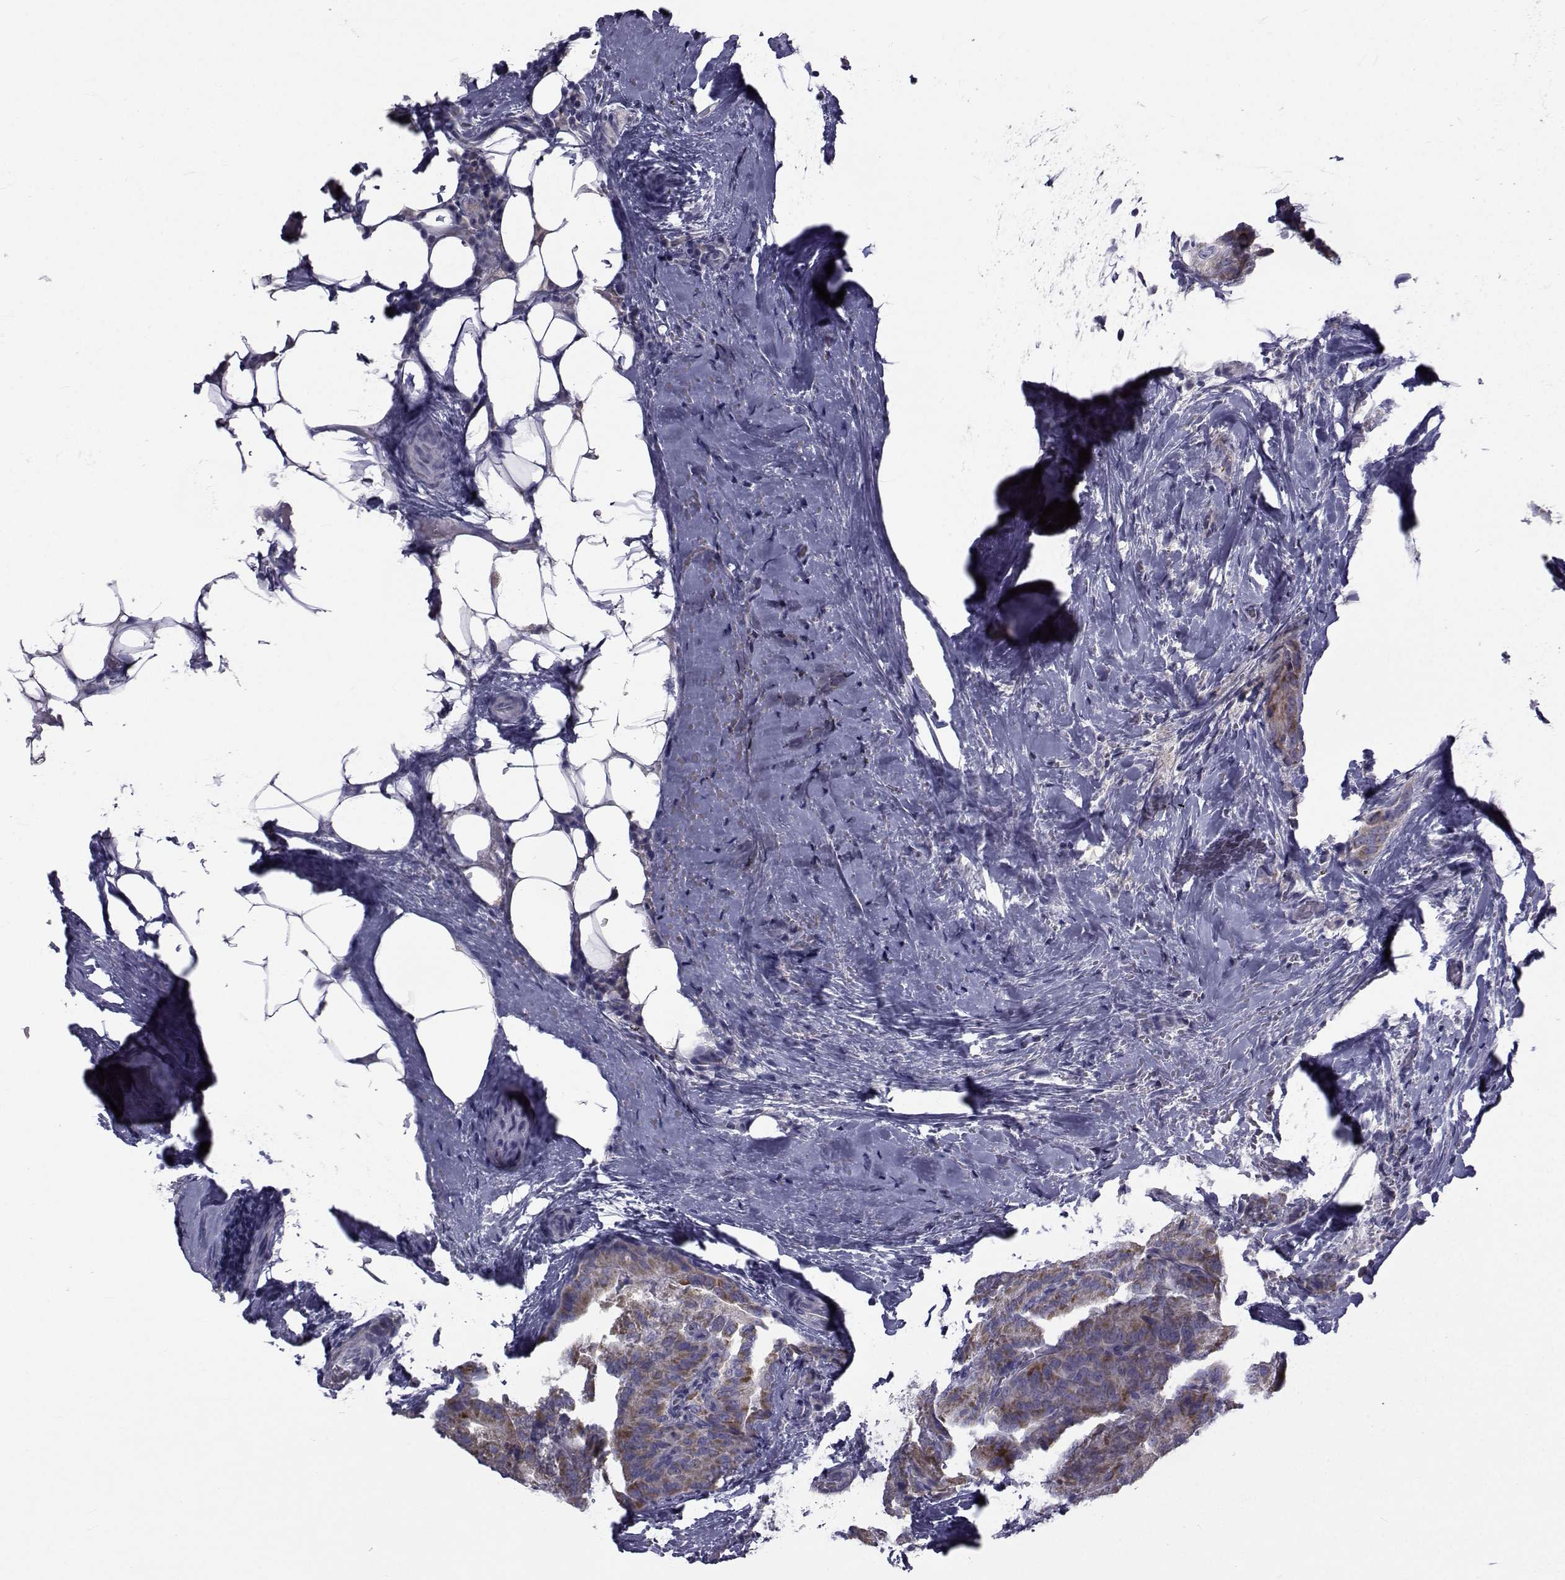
{"staining": {"intensity": "strong", "quantity": "25%-75%", "location": "cytoplasmic/membranous"}, "tissue": "thyroid cancer", "cell_type": "Tumor cells", "image_type": "cancer", "snomed": [{"axis": "morphology", "description": "Papillary adenocarcinoma, NOS"}, {"axis": "topography", "description": "Thyroid gland"}], "caption": "Approximately 25%-75% of tumor cells in thyroid papillary adenocarcinoma reveal strong cytoplasmic/membranous protein positivity as visualized by brown immunohistochemical staining.", "gene": "FDXR", "patient": {"sex": "male", "age": 61}}